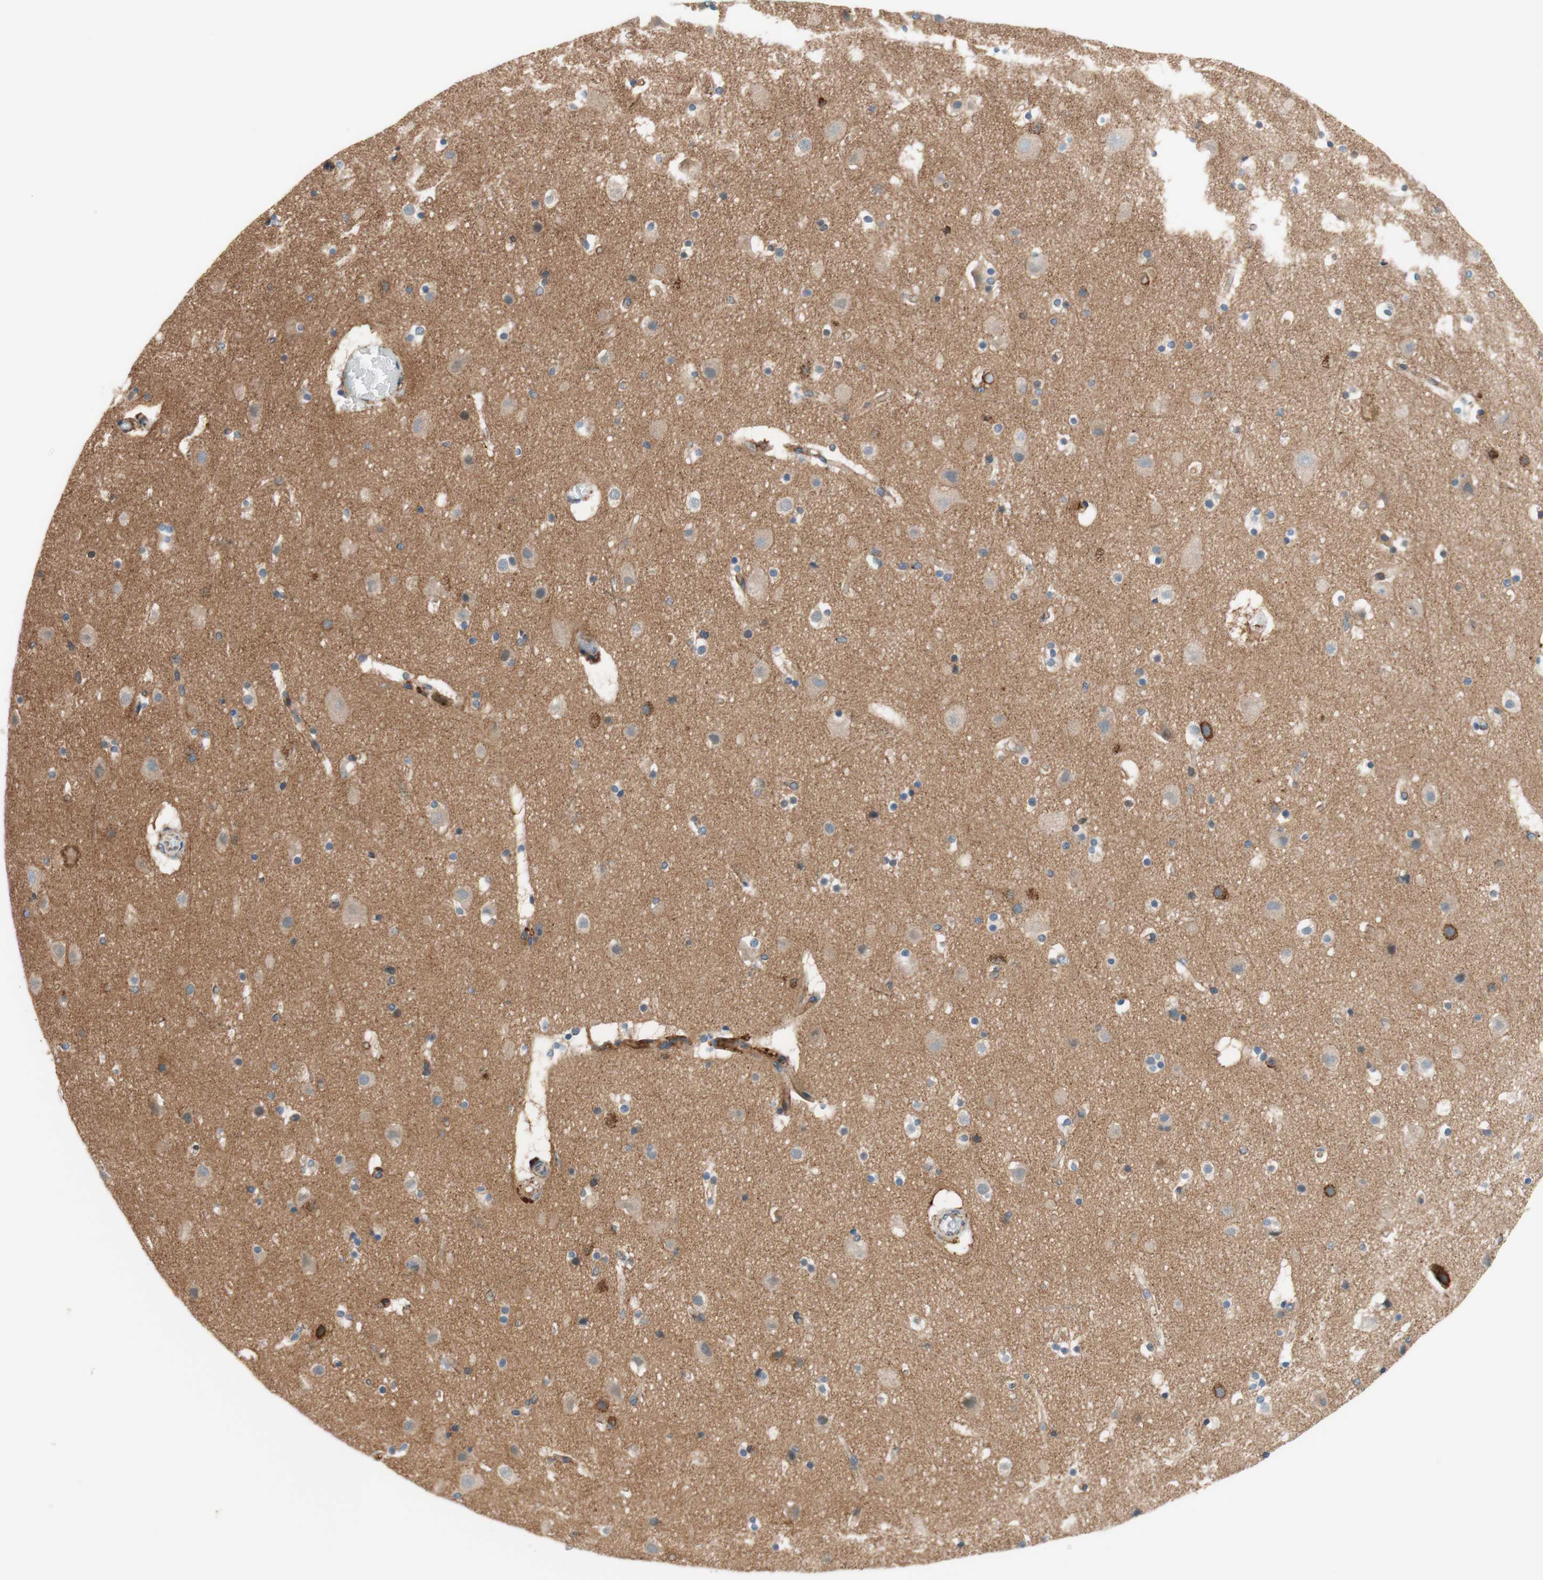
{"staining": {"intensity": "moderate", "quantity": ">75%", "location": "cytoplasmic/membranous"}, "tissue": "cerebral cortex", "cell_type": "Endothelial cells", "image_type": "normal", "snomed": [{"axis": "morphology", "description": "Normal tissue, NOS"}, {"axis": "topography", "description": "Cerebral cortex"}], "caption": "About >75% of endothelial cells in benign human cerebral cortex display moderate cytoplasmic/membranous protein positivity as visualized by brown immunohistochemical staining.", "gene": "VPS26A", "patient": {"sex": "male", "age": 45}}